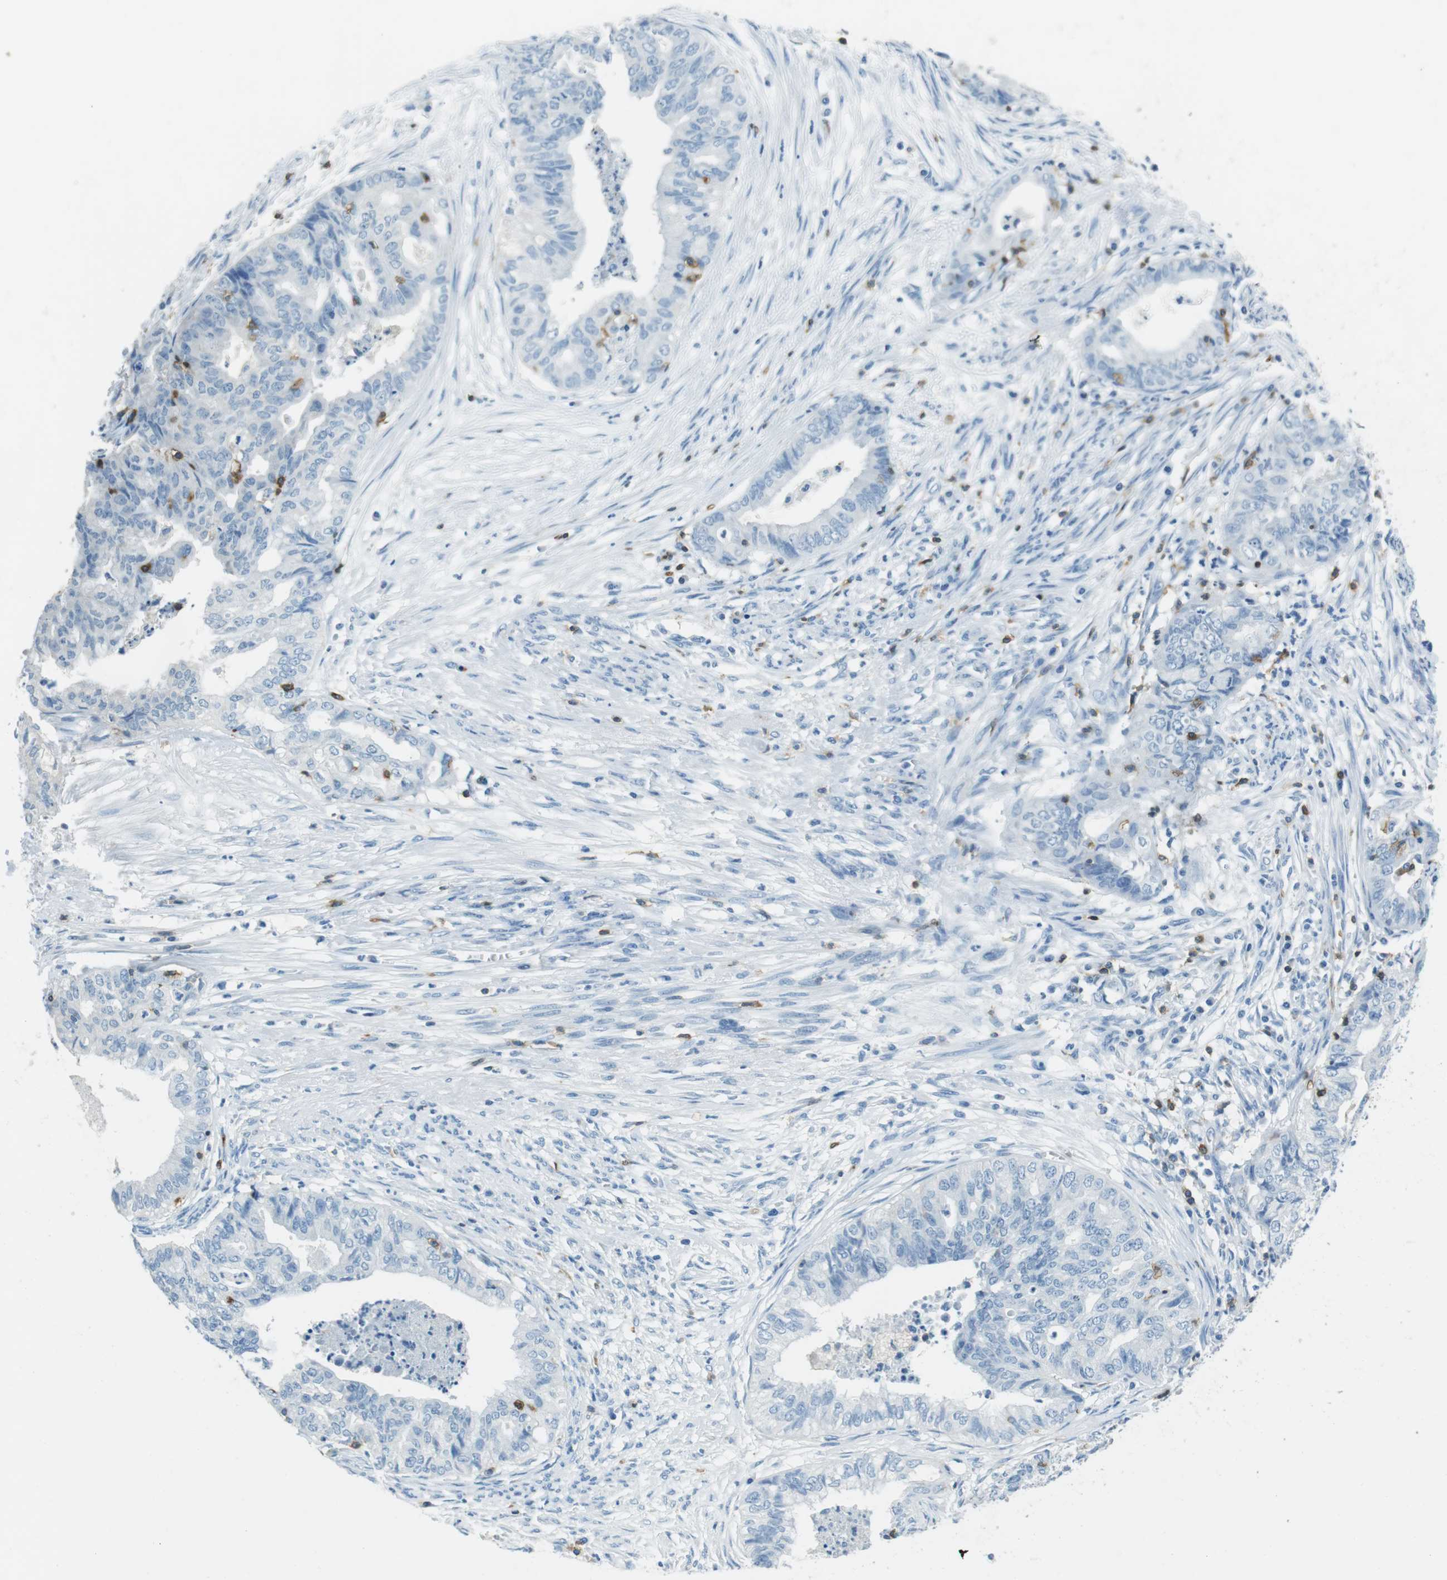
{"staining": {"intensity": "negative", "quantity": "none", "location": "none"}, "tissue": "endometrial cancer", "cell_type": "Tumor cells", "image_type": "cancer", "snomed": [{"axis": "morphology", "description": "Adenocarcinoma, NOS"}, {"axis": "topography", "description": "Endometrium"}], "caption": "Immunohistochemistry image of neoplastic tissue: endometrial adenocarcinoma stained with DAB displays no significant protein positivity in tumor cells.", "gene": "LAT", "patient": {"sex": "female", "age": 79}}